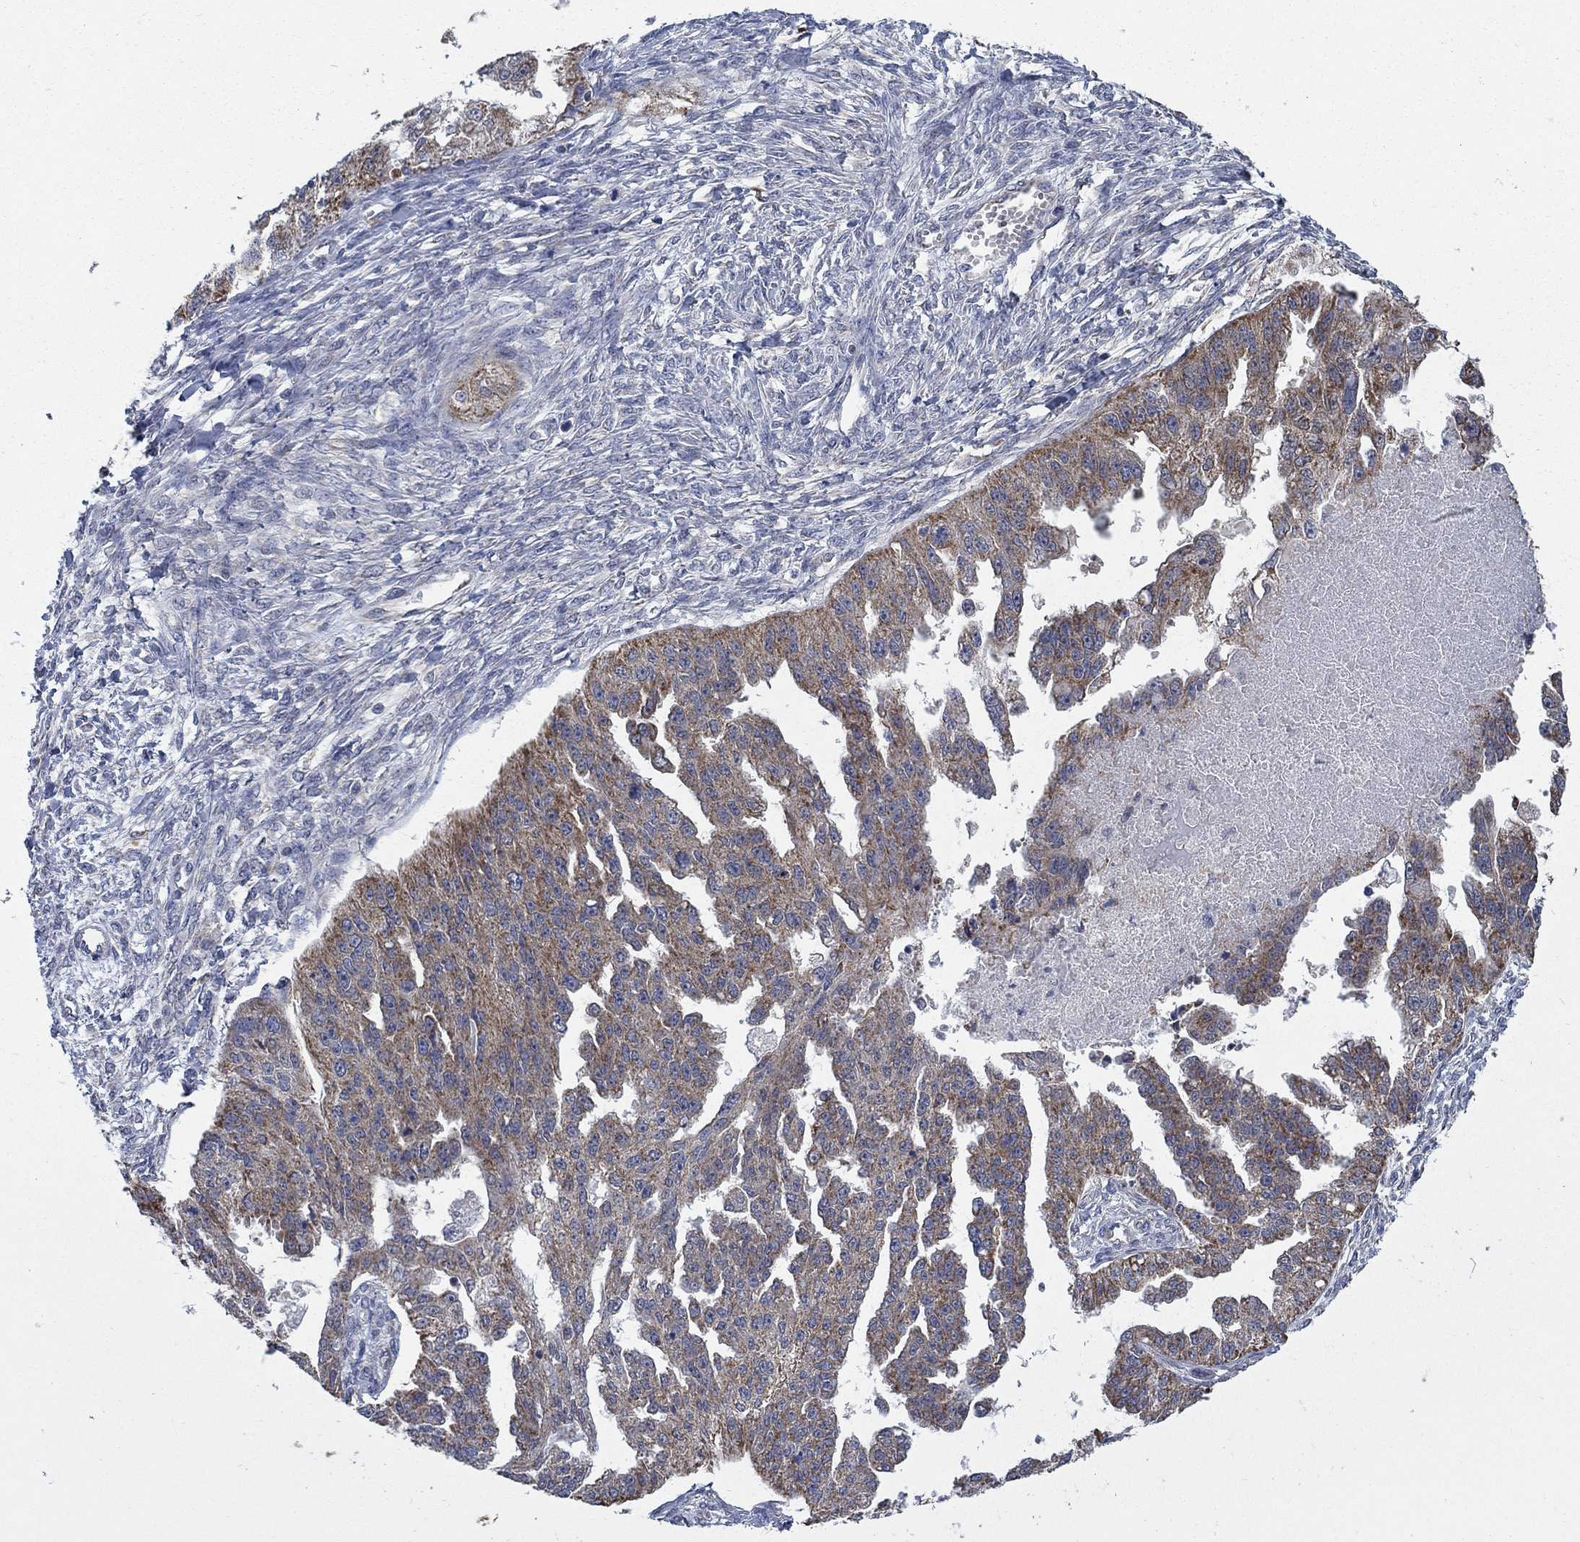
{"staining": {"intensity": "strong", "quantity": "<25%", "location": "cytoplasmic/membranous"}, "tissue": "ovarian cancer", "cell_type": "Tumor cells", "image_type": "cancer", "snomed": [{"axis": "morphology", "description": "Cystadenocarcinoma, serous, NOS"}, {"axis": "topography", "description": "Ovary"}], "caption": "High-magnification brightfield microscopy of ovarian serous cystadenocarcinoma stained with DAB (3,3'-diaminobenzidine) (brown) and counterstained with hematoxylin (blue). tumor cells exhibit strong cytoplasmic/membranous expression is appreciated in about<25% of cells.", "gene": "NME7", "patient": {"sex": "female", "age": 58}}